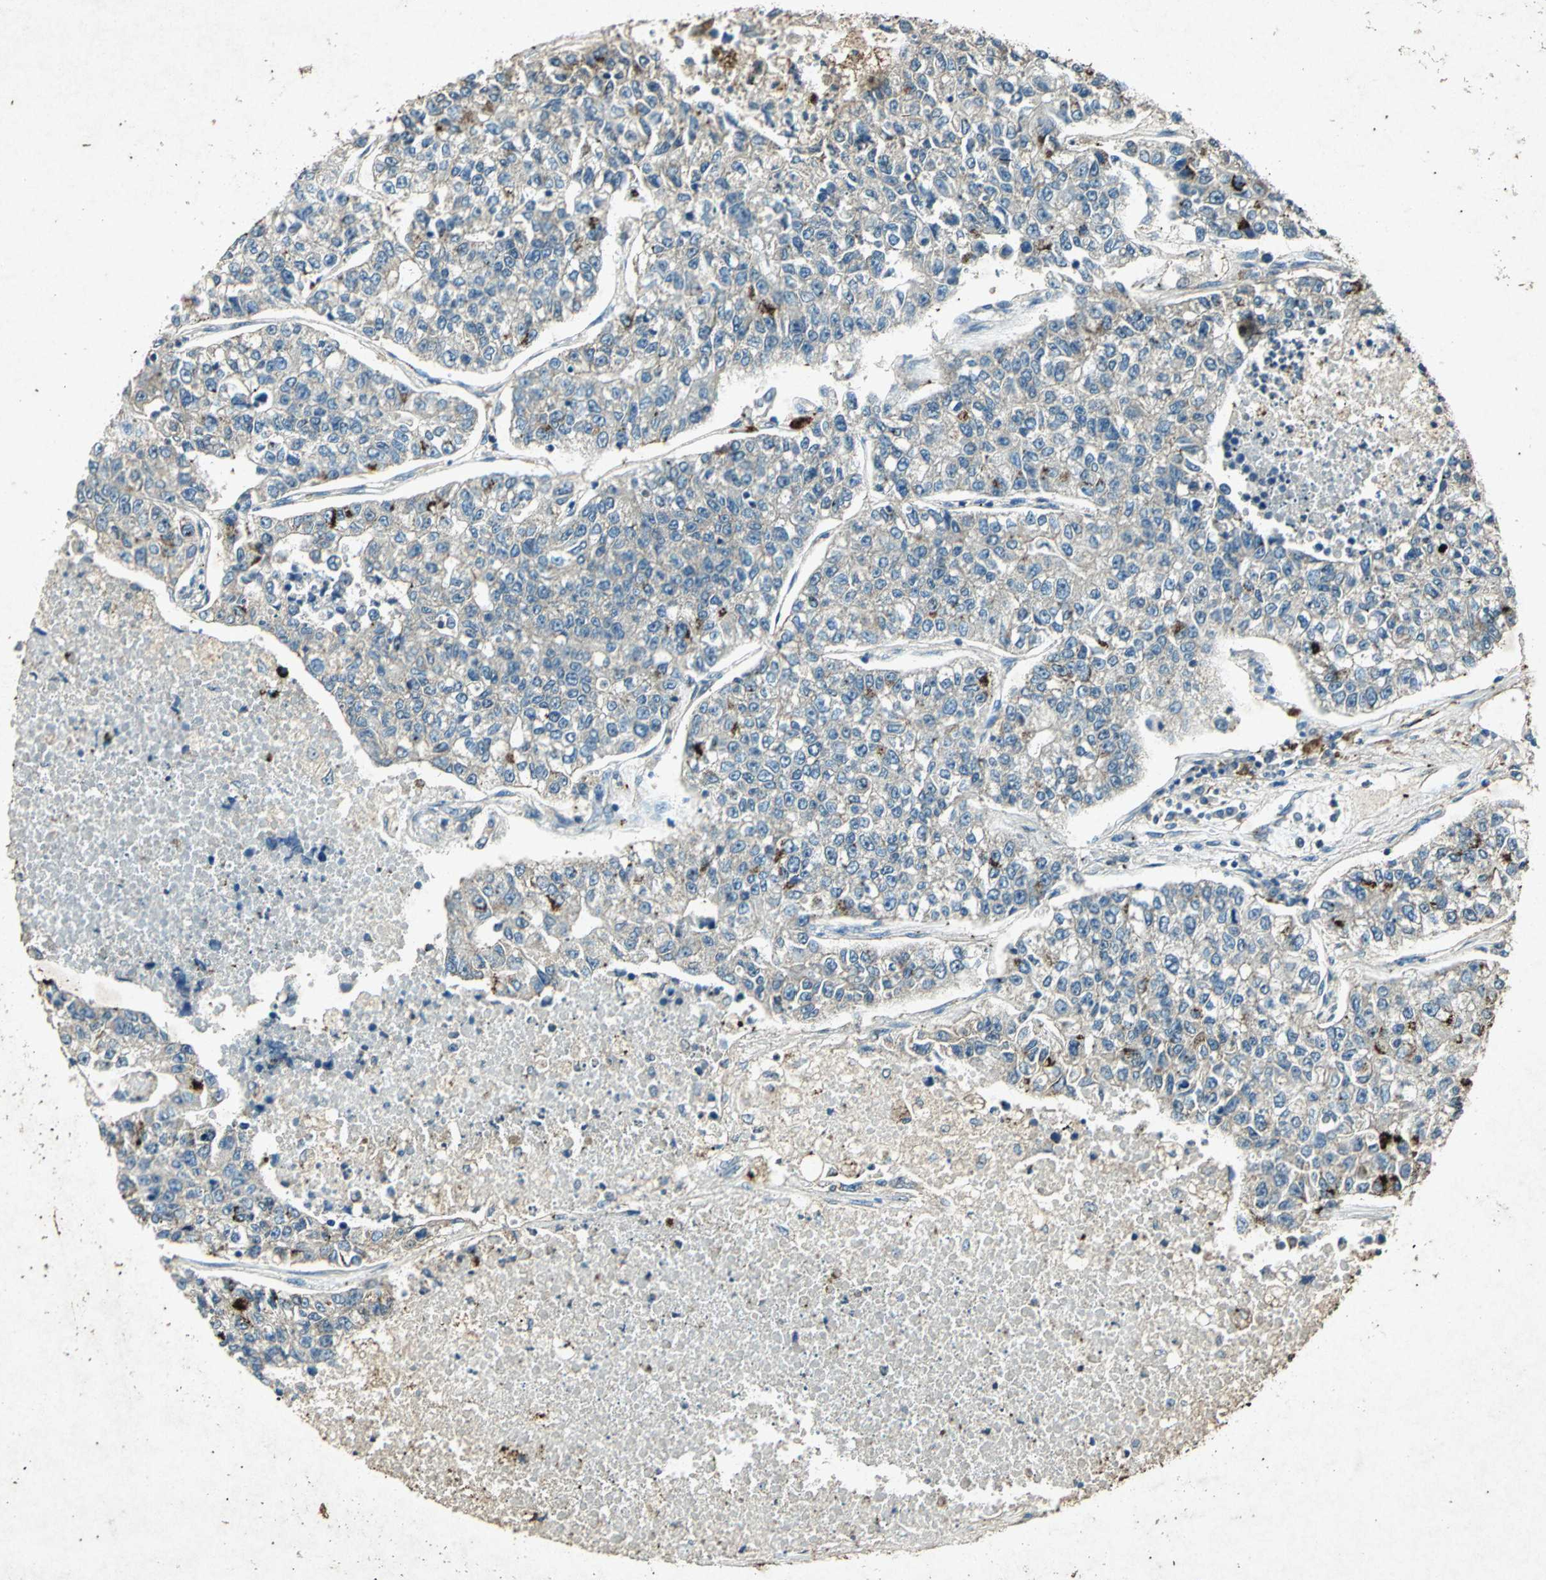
{"staining": {"intensity": "weak", "quantity": "<25%", "location": "cytoplasmic/membranous"}, "tissue": "lung cancer", "cell_type": "Tumor cells", "image_type": "cancer", "snomed": [{"axis": "morphology", "description": "Adenocarcinoma, NOS"}, {"axis": "topography", "description": "Lung"}], "caption": "There is no significant positivity in tumor cells of lung cancer.", "gene": "PSEN1", "patient": {"sex": "male", "age": 49}}